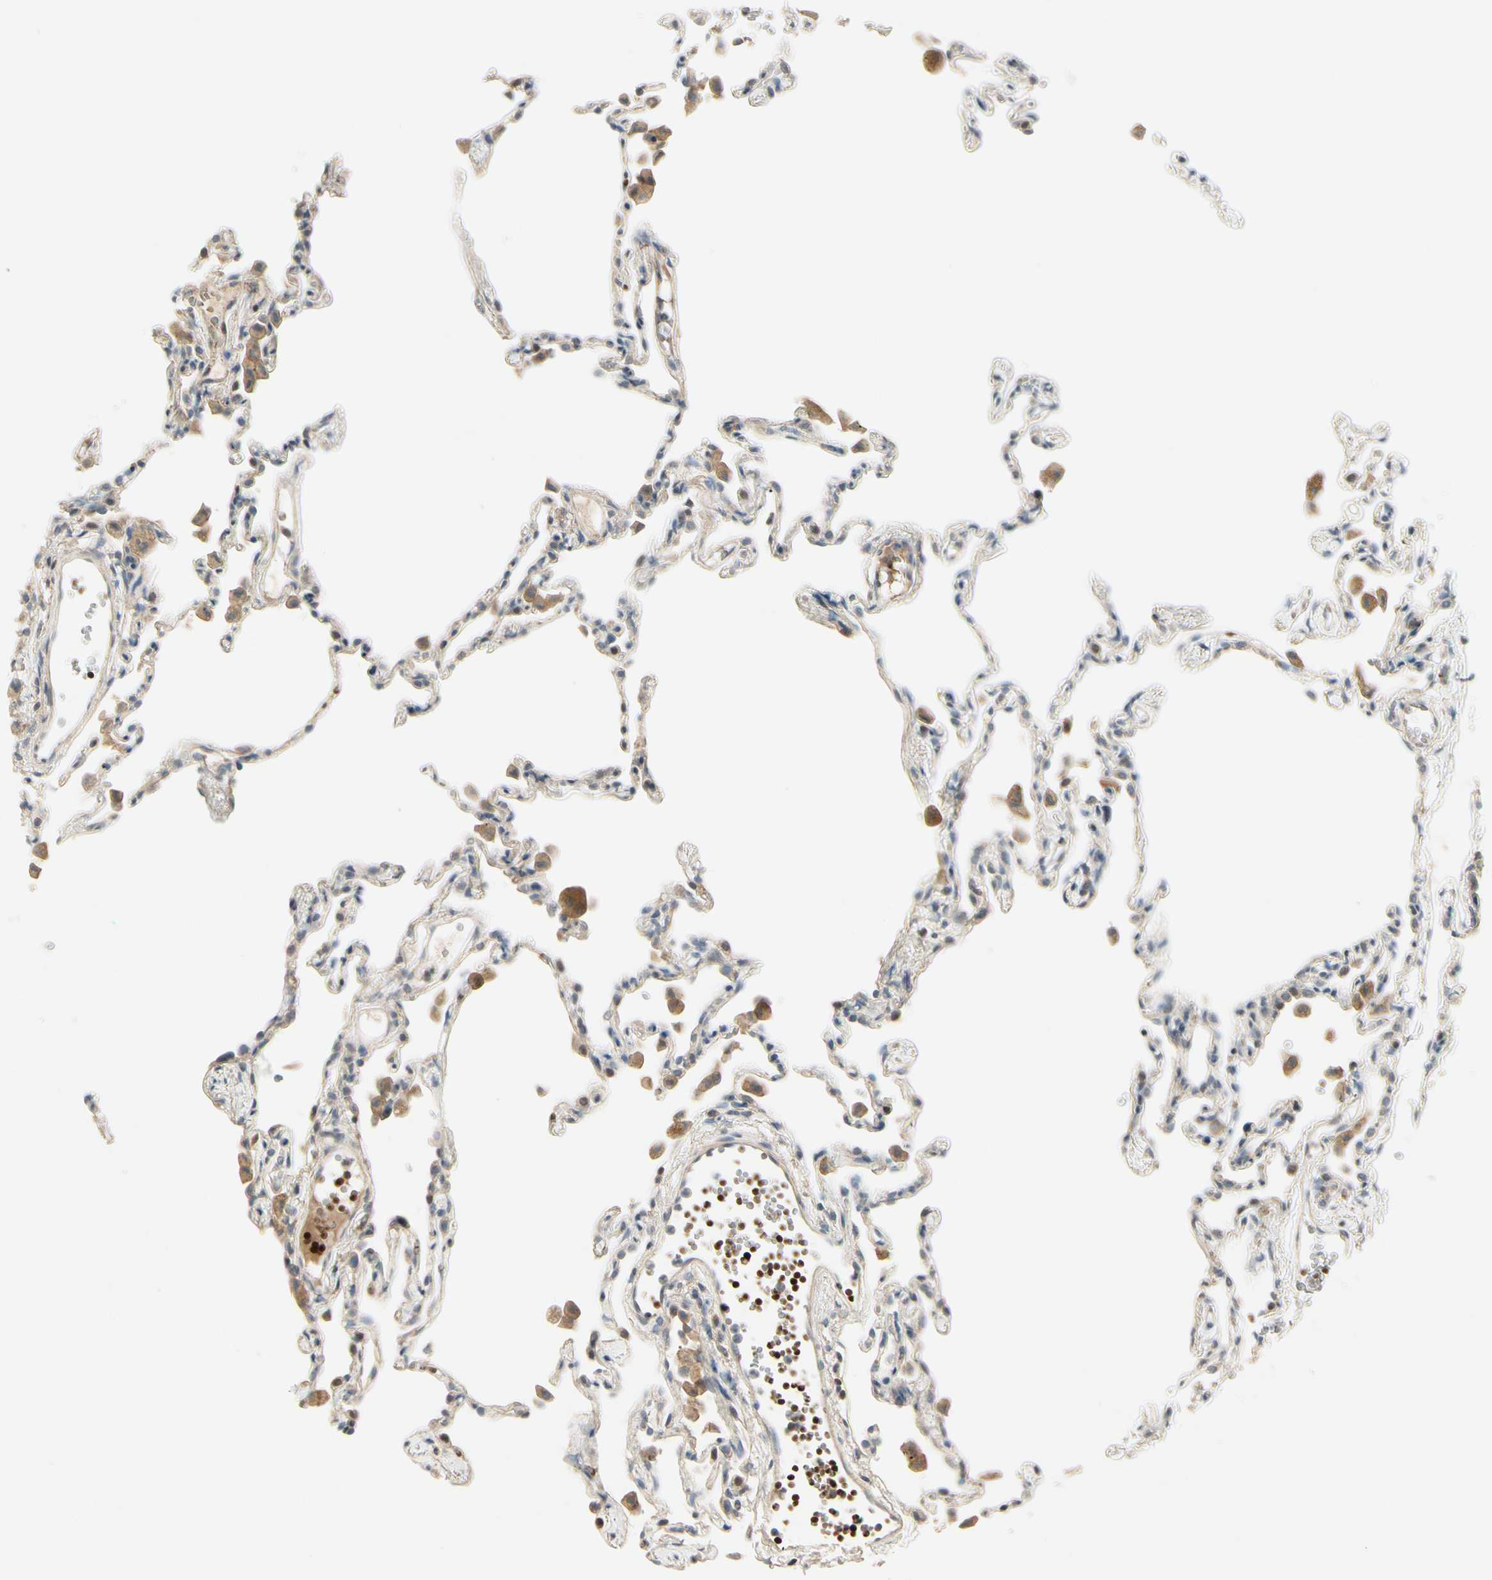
{"staining": {"intensity": "weak", "quantity": "25%-75%", "location": "cytoplasmic/membranous"}, "tissue": "lung", "cell_type": "Alveolar cells", "image_type": "normal", "snomed": [{"axis": "morphology", "description": "Normal tissue, NOS"}, {"axis": "topography", "description": "Lung"}], "caption": "Immunohistochemical staining of benign human lung exhibits 25%-75% levels of weak cytoplasmic/membranous protein expression in approximately 25%-75% of alveolar cells.", "gene": "PPP3CB", "patient": {"sex": "female", "age": 49}}